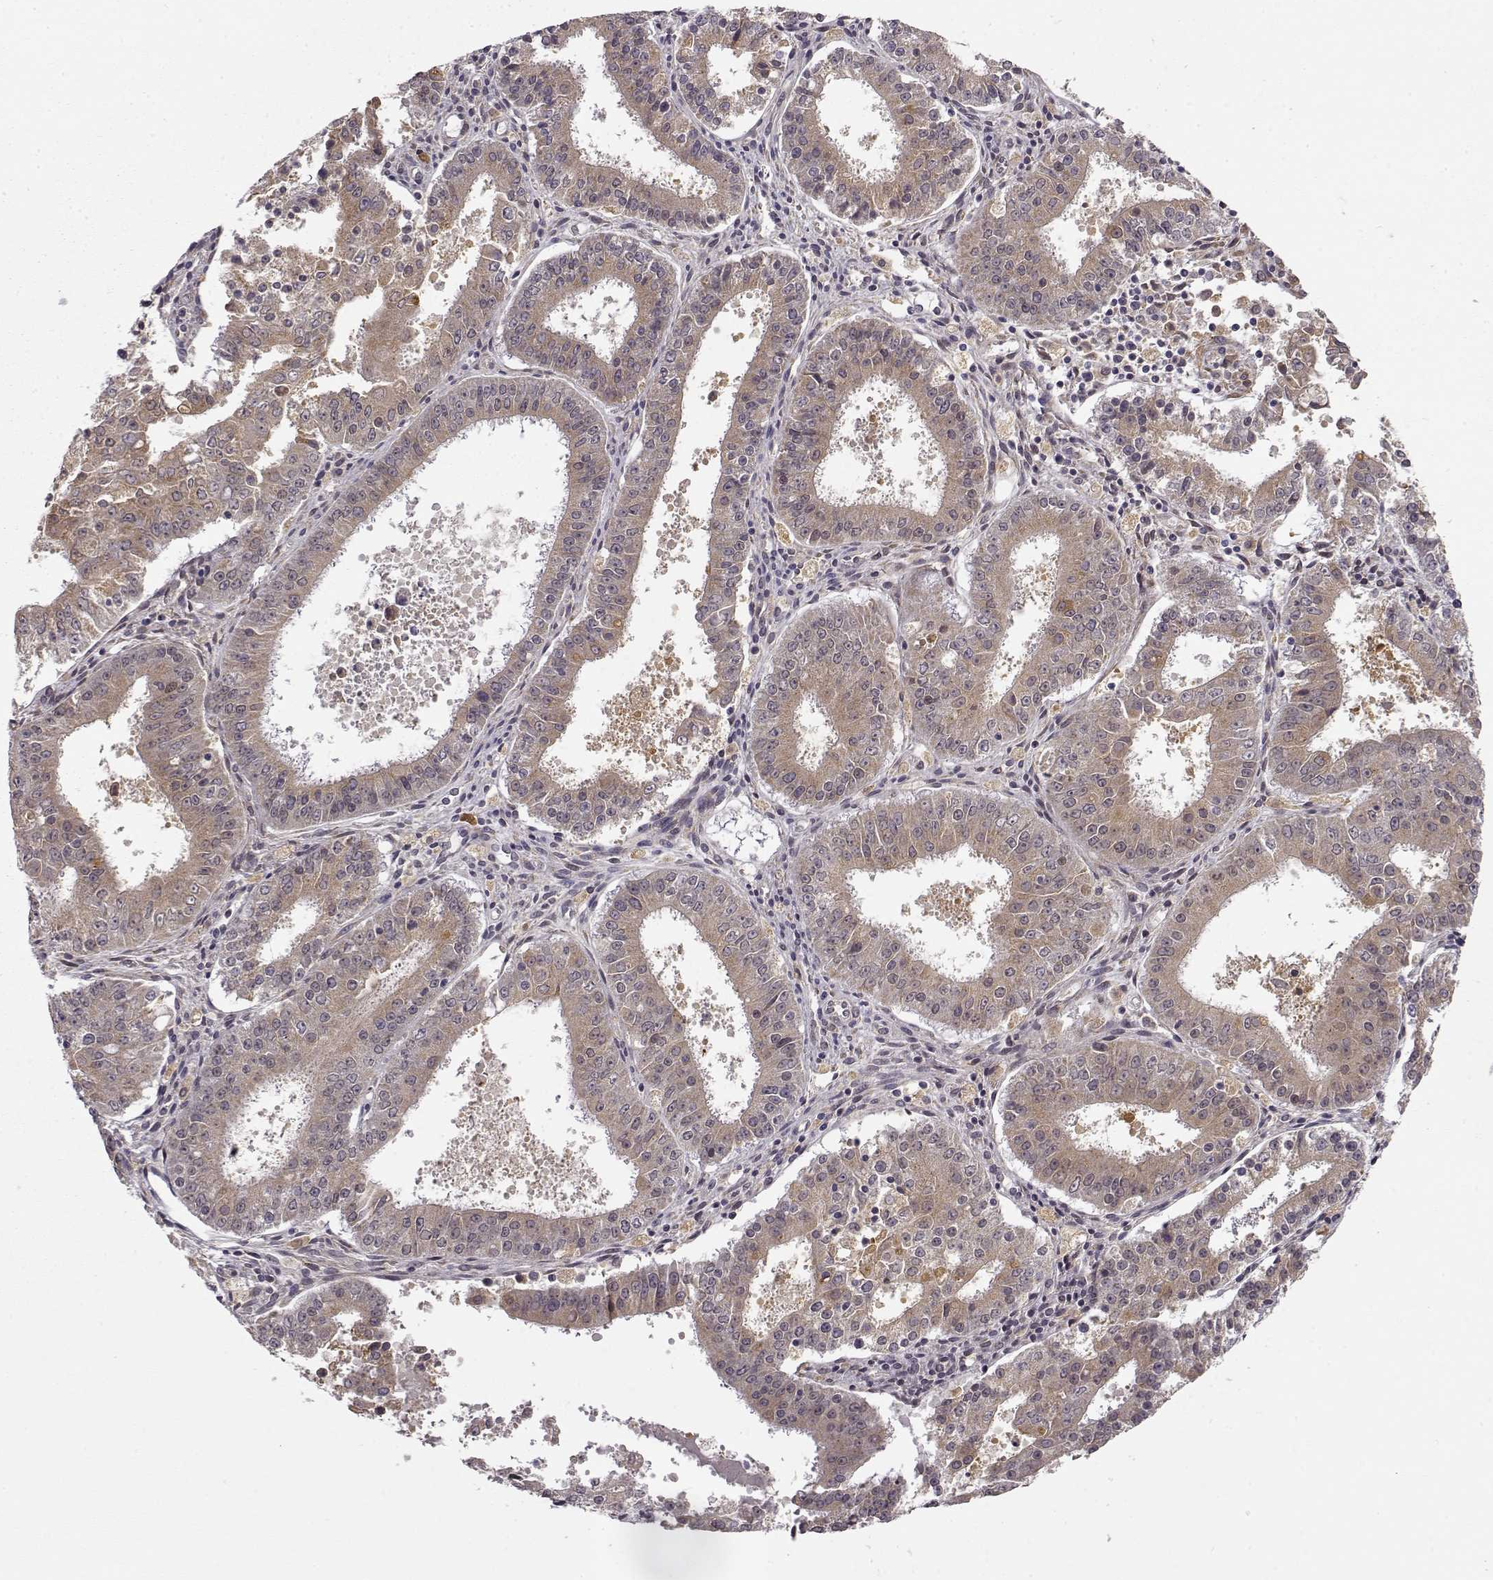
{"staining": {"intensity": "weak", "quantity": ">75%", "location": "cytoplasmic/membranous"}, "tissue": "ovarian cancer", "cell_type": "Tumor cells", "image_type": "cancer", "snomed": [{"axis": "morphology", "description": "Carcinoma, endometroid"}, {"axis": "topography", "description": "Ovary"}], "caption": "Ovarian endometroid carcinoma stained for a protein reveals weak cytoplasmic/membranous positivity in tumor cells. (DAB (3,3'-diaminobenzidine) IHC with brightfield microscopy, high magnification).", "gene": "ERGIC2", "patient": {"sex": "female", "age": 42}}